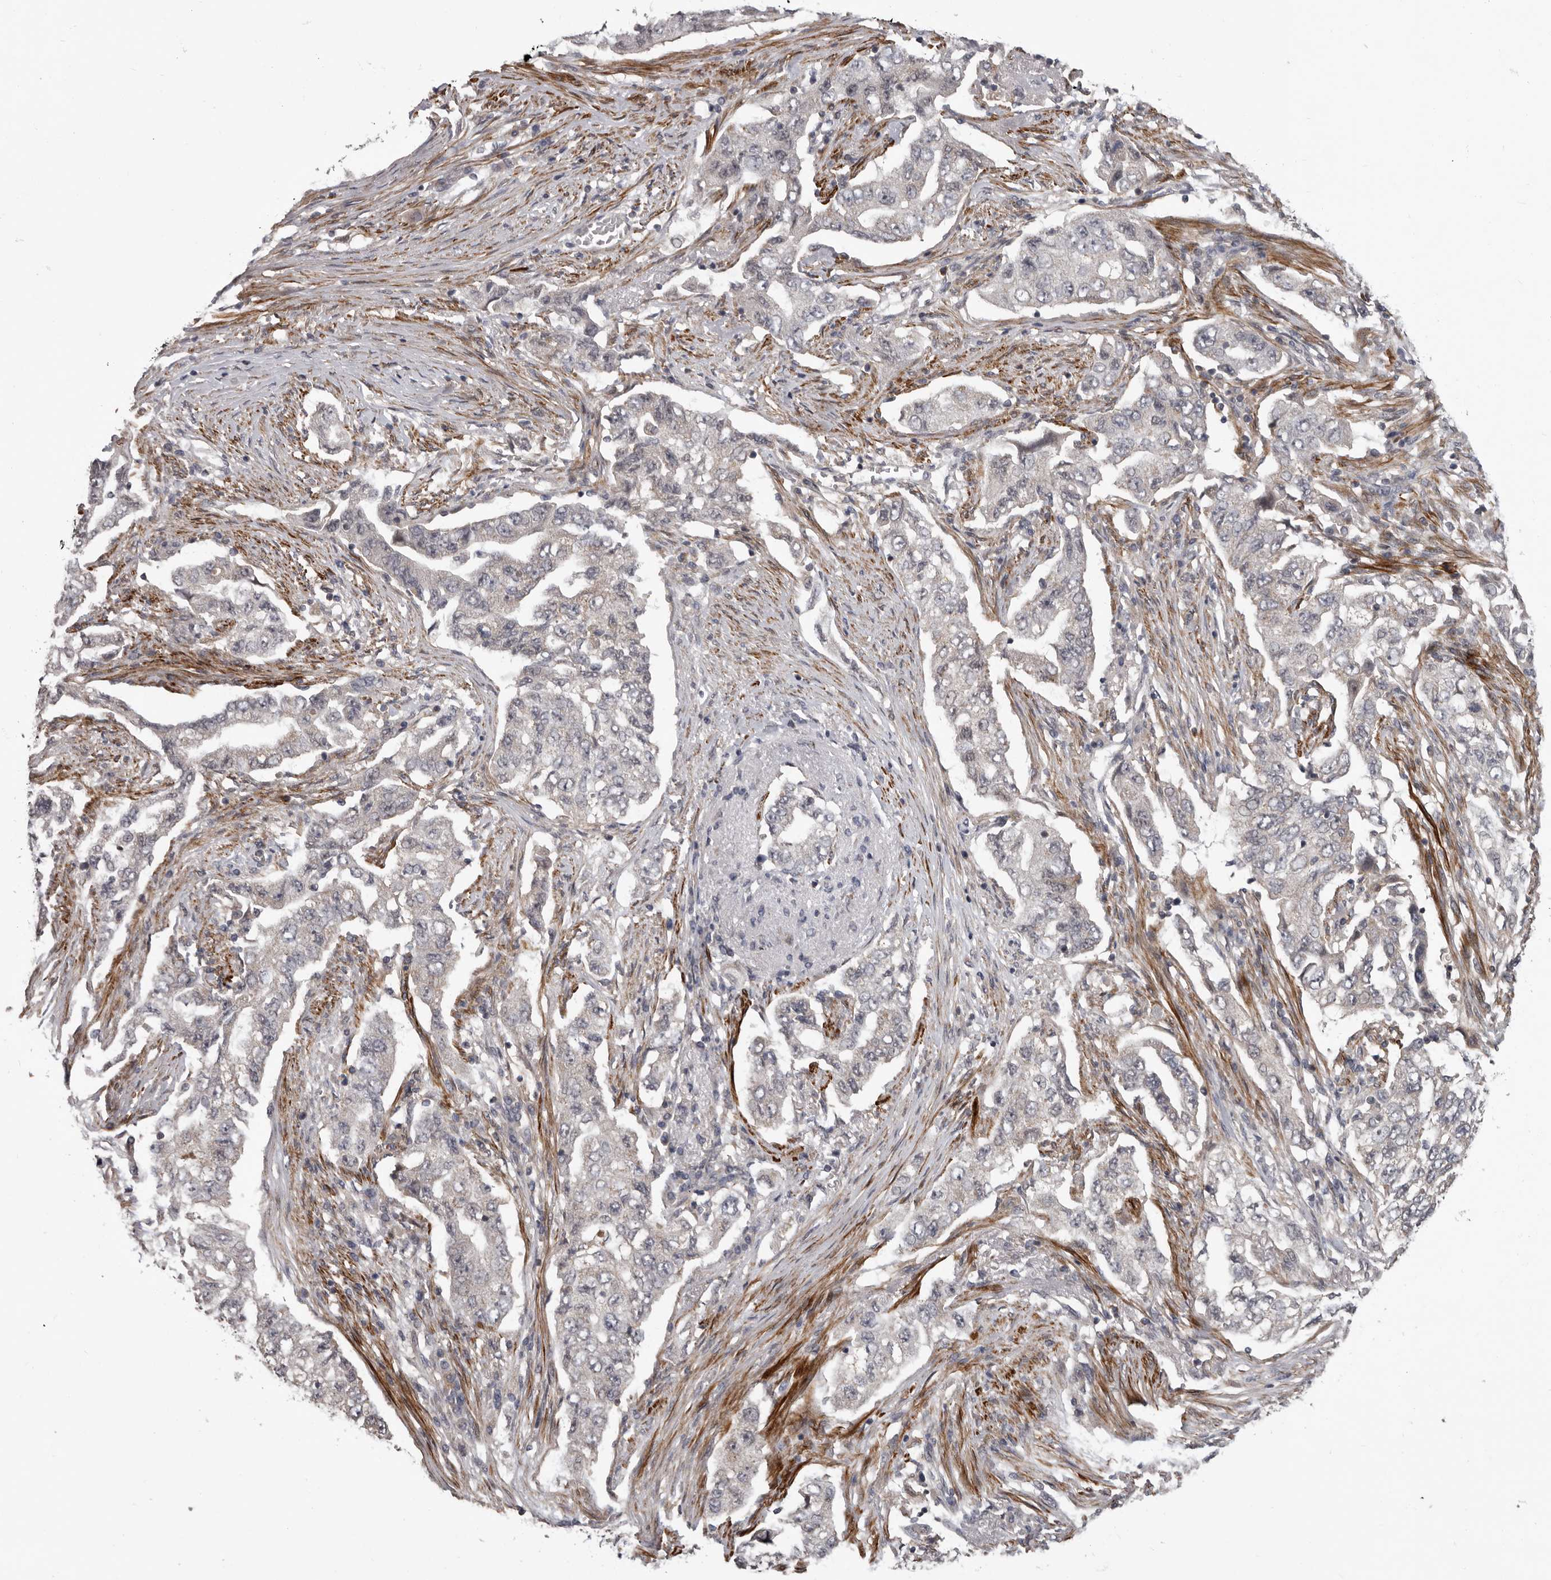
{"staining": {"intensity": "negative", "quantity": "none", "location": "none"}, "tissue": "lung cancer", "cell_type": "Tumor cells", "image_type": "cancer", "snomed": [{"axis": "morphology", "description": "Adenocarcinoma, NOS"}, {"axis": "topography", "description": "Lung"}], "caption": "Lung adenocarcinoma stained for a protein using immunohistochemistry (IHC) shows no expression tumor cells.", "gene": "FGFR4", "patient": {"sex": "female", "age": 51}}